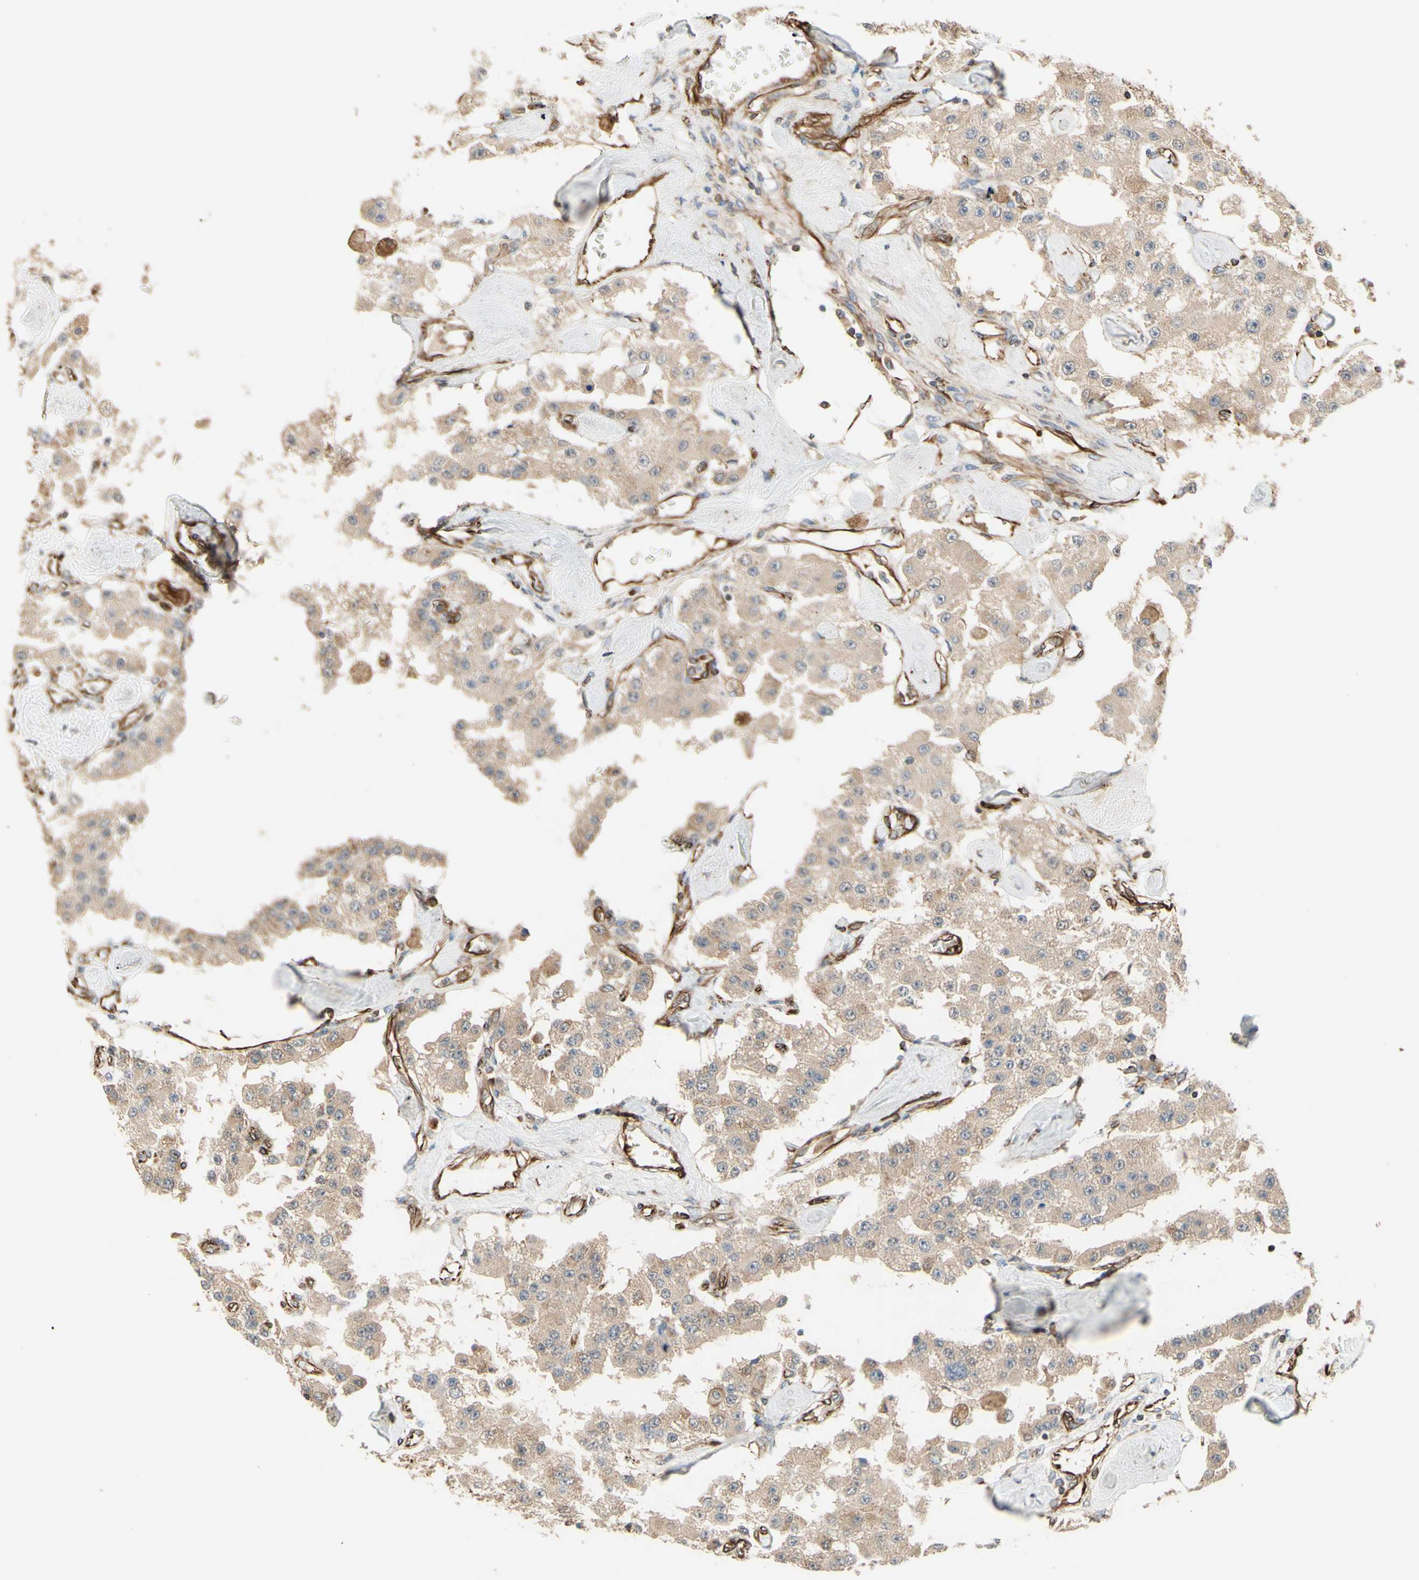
{"staining": {"intensity": "weak", "quantity": ">75%", "location": "cytoplasmic/membranous"}, "tissue": "carcinoid", "cell_type": "Tumor cells", "image_type": "cancer", "snomed": [{"axis": "morphology", "description": "Carcinoid, malignant, NOS"}, {"axis": "topography", "description": "Pancreas"}], "caption": "The image demonstrates staining of carcinoid, revealing weak cytoplasmic/membranous protein expression (brown color) within tumor cells.", "gene": "TRAF2", "patient": {"sex": "male", "age": 41}}